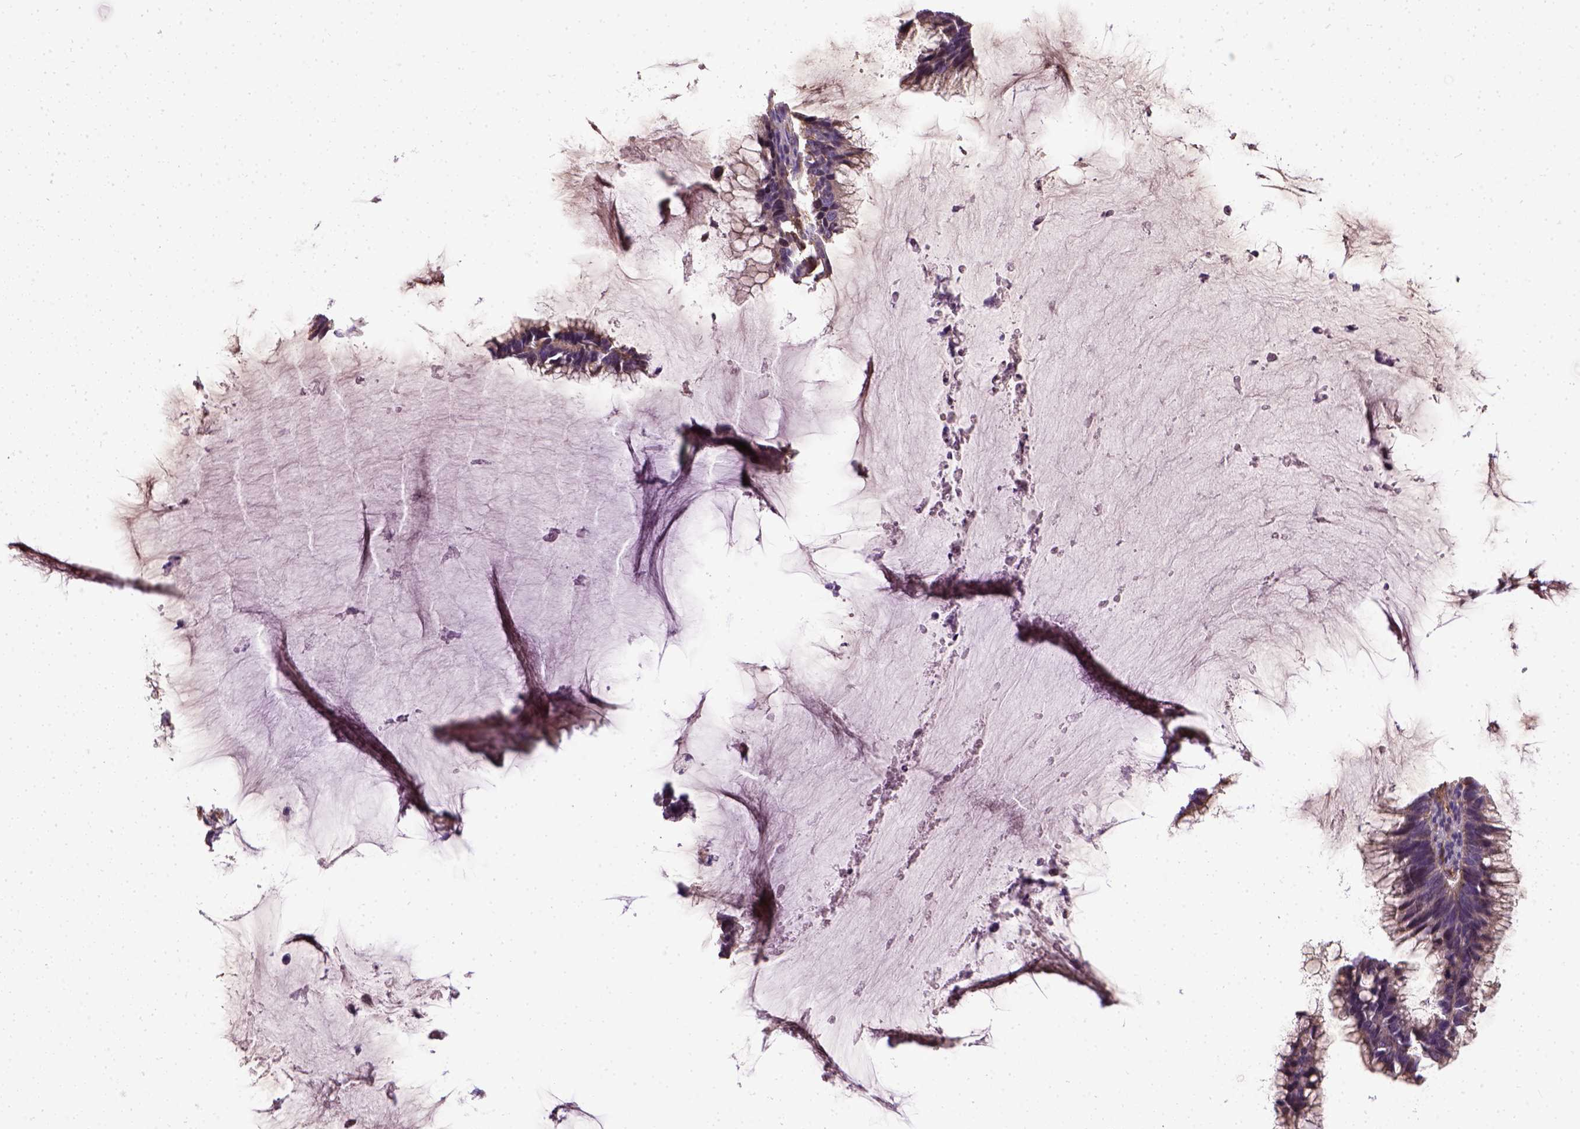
{"staining": {"intensity": "weak", "quantity": ">75%", "location": "cytoplasmic/membranous"}, "tissue": "ovarian cancer", "cell_type": "Tumor cells", "image_type": "cancer", "snomed": [{"axis": "morphology", "description": "Cystadenocarcinoma, mucinous, NOS"}, {"axis": "topography", "description": "Ovary"}], "caption": "About >75% of tumor cells in human ovarian cancer display weak cytoplasmic/membranous protein positivity as visualized by brown immunohistochemical staining.", "gene": "ENG", "patient": {"sex": "female", "age": 38}}